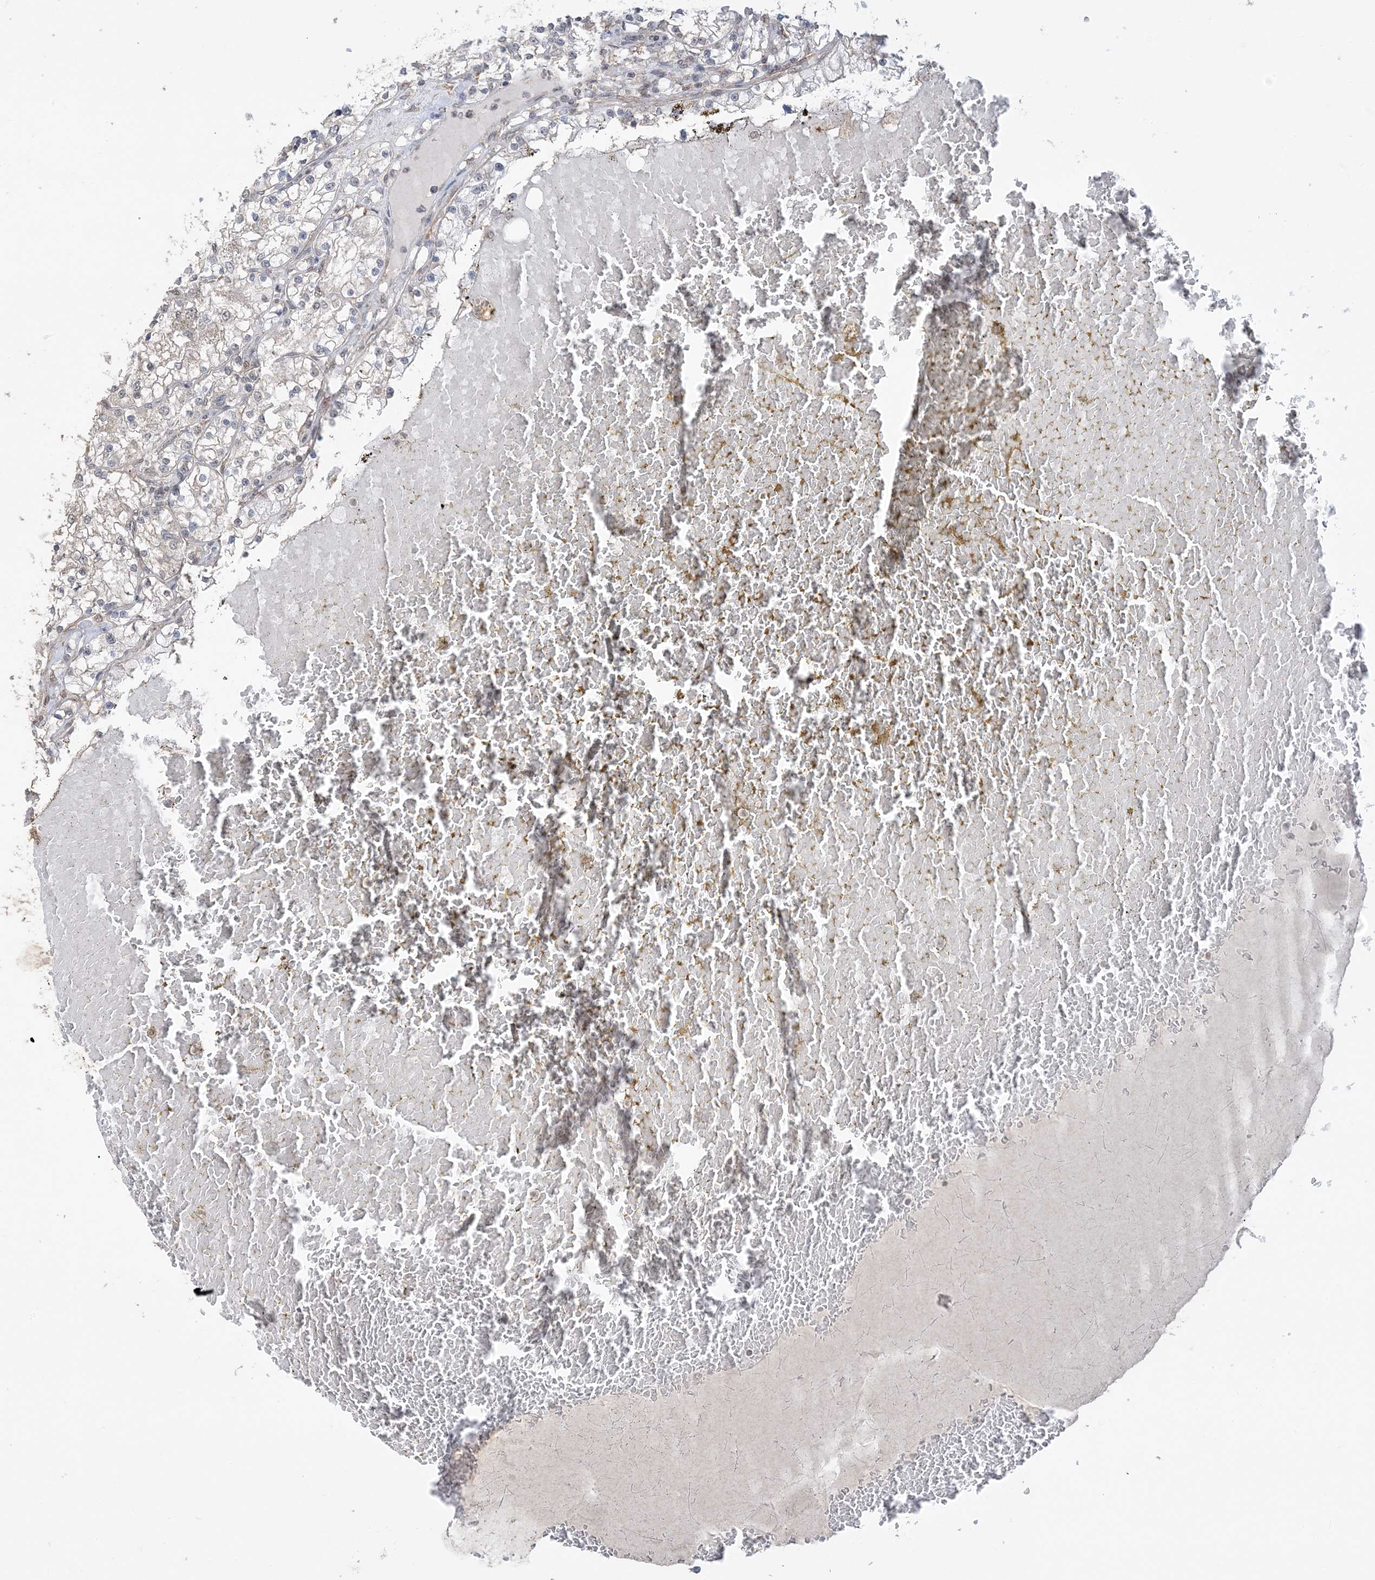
{"staining": {"intensity": "weak", "quantity": "<25%", "location": "cytoplasmic/membranous"}, "tissue": "renal cancer", "cell_type": "Tumor cells", "image_type": "cancer", "snomed": [{"axis": "morphology", "description": "Normal tissue, NOS"}, {"axis": "morphology", "description": "Adenocarcinoma, NOS"}, {"axis": "topography", "description": "Kidney"}], "caption": "A high-resolution image shows immunohistochemistry (IHC) staining of renal cancer (adenocarcinoma), which demonstrates no significant expression in tumor cells.", "gene": "XRN1", "patient": {"sex": "male", "age": 68}}